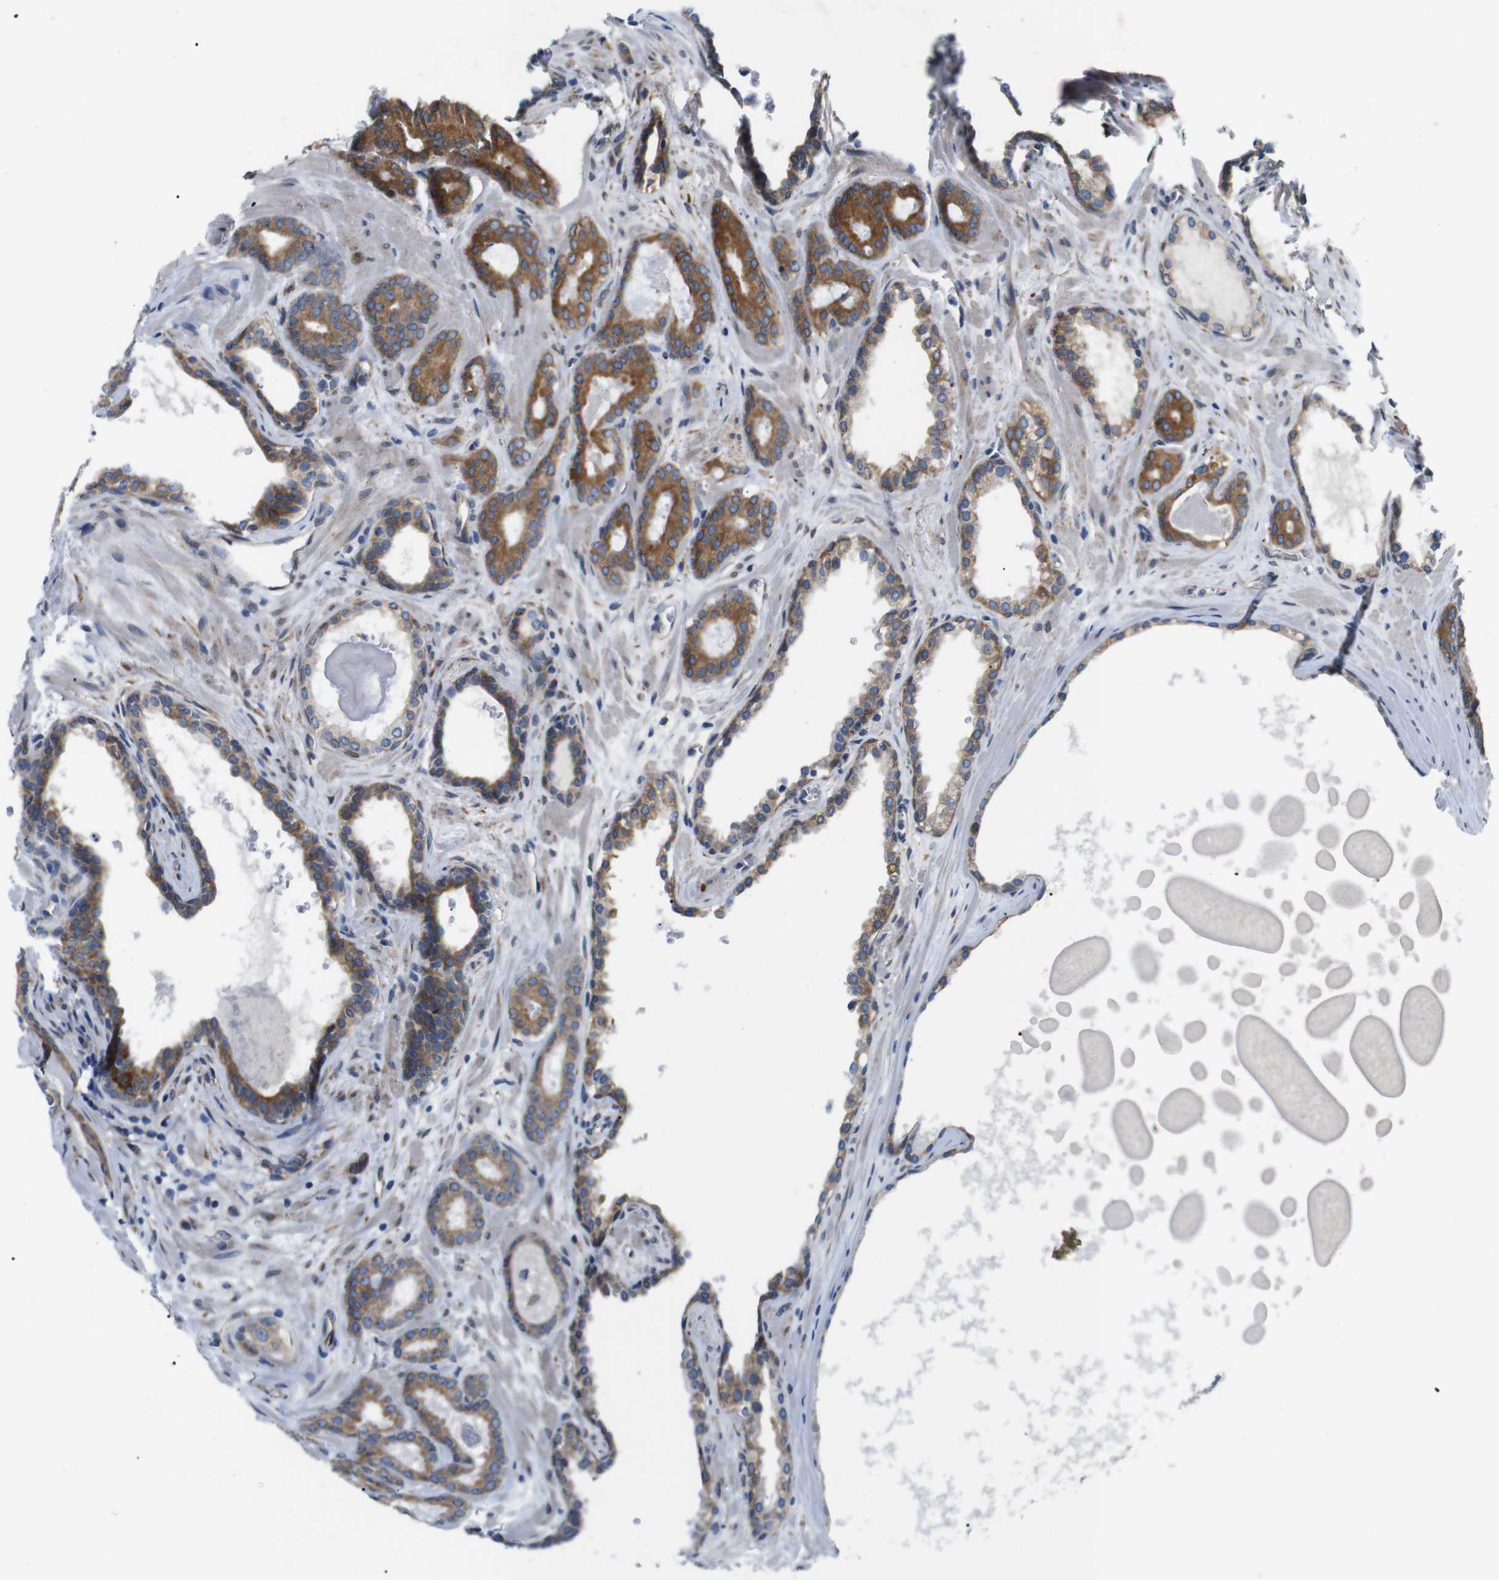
{"staining": {"intensity": "strong", "quantity": ">75%", "location": "cytoplasmic/membranous"}, "tissue": "prostate cancer", "cell_type": "Tumor cells", "image_type": "cancer", "snomed": [{"axis": "morphology", "description": "Adenocarcinoma, High grade"}, {"axis": "topography", "description": "Prostate"}], "caption": "This image shows prostate adenocarcinoma (high-grade) stained with IHC to label a protein in brown. The cytoplasmic/membranous of tumor cells show strong positivity for the protein. Nuclei are counter-stained blue.", "gene": "HACD3", "patient": {"sex": "male", "age": 60}}